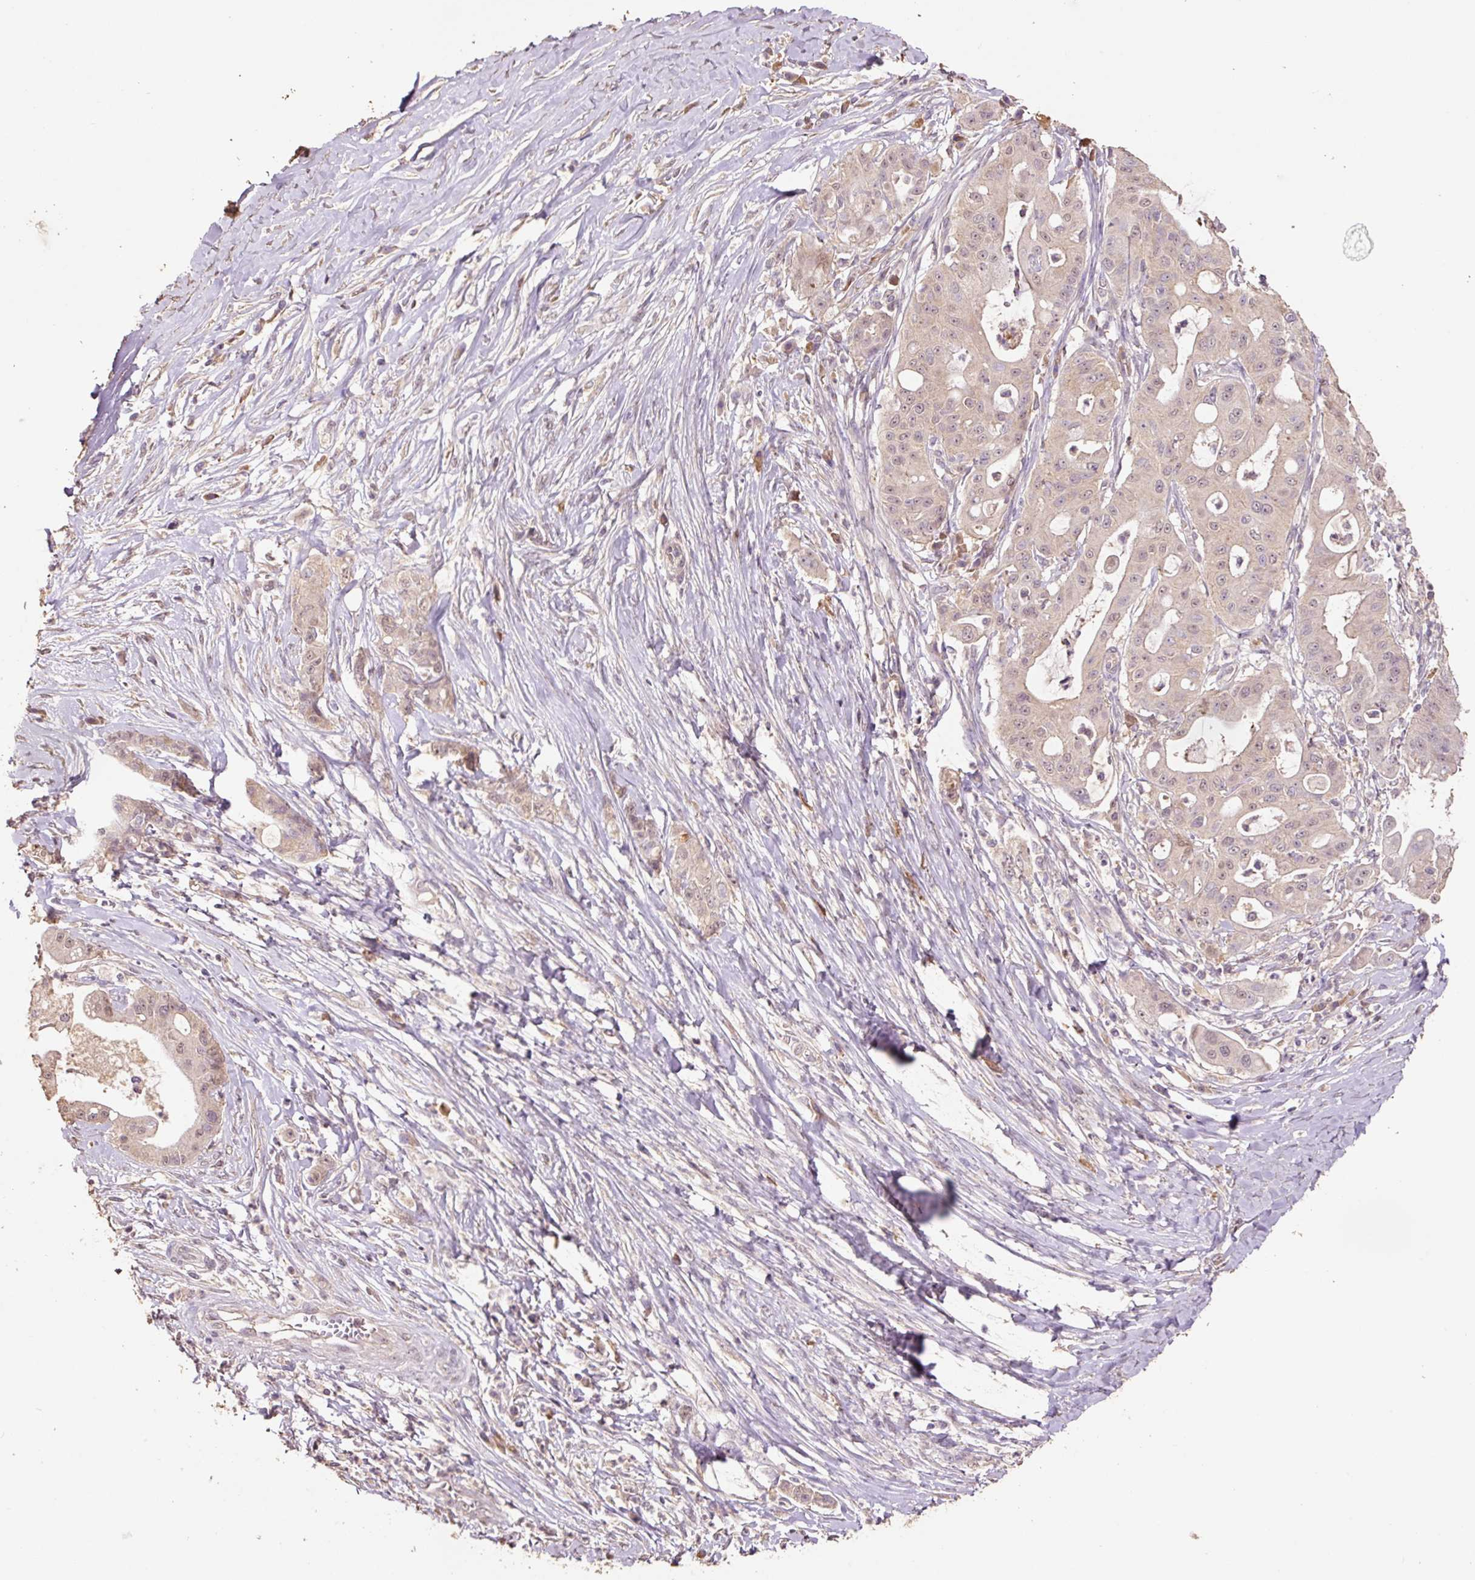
{"staining": {"intensity": "weak", "quantity": ">75%", "location": "cytoplasmic/membranous,nuclear"}, "tissue": "ovarian cancer", "cell_type": "Tumor cells", "image_type": "cancer", "snomed": [{"axis": "morphology", "description": "Cystadenocarcinoma, mucinous, NOS"}, {"axis": "topography", "description": "Ovary"}], "caption": "Weak cytoplasmic/membranous and nuclear staining is identified in about >75% of tumor cells in ovarian mucinous cystadenocarcinoma. The protein is shown in brown color, while the nuclei are stained blue.", "gene": "HERC2", "patient": {"sex": "female", "age": 70}}